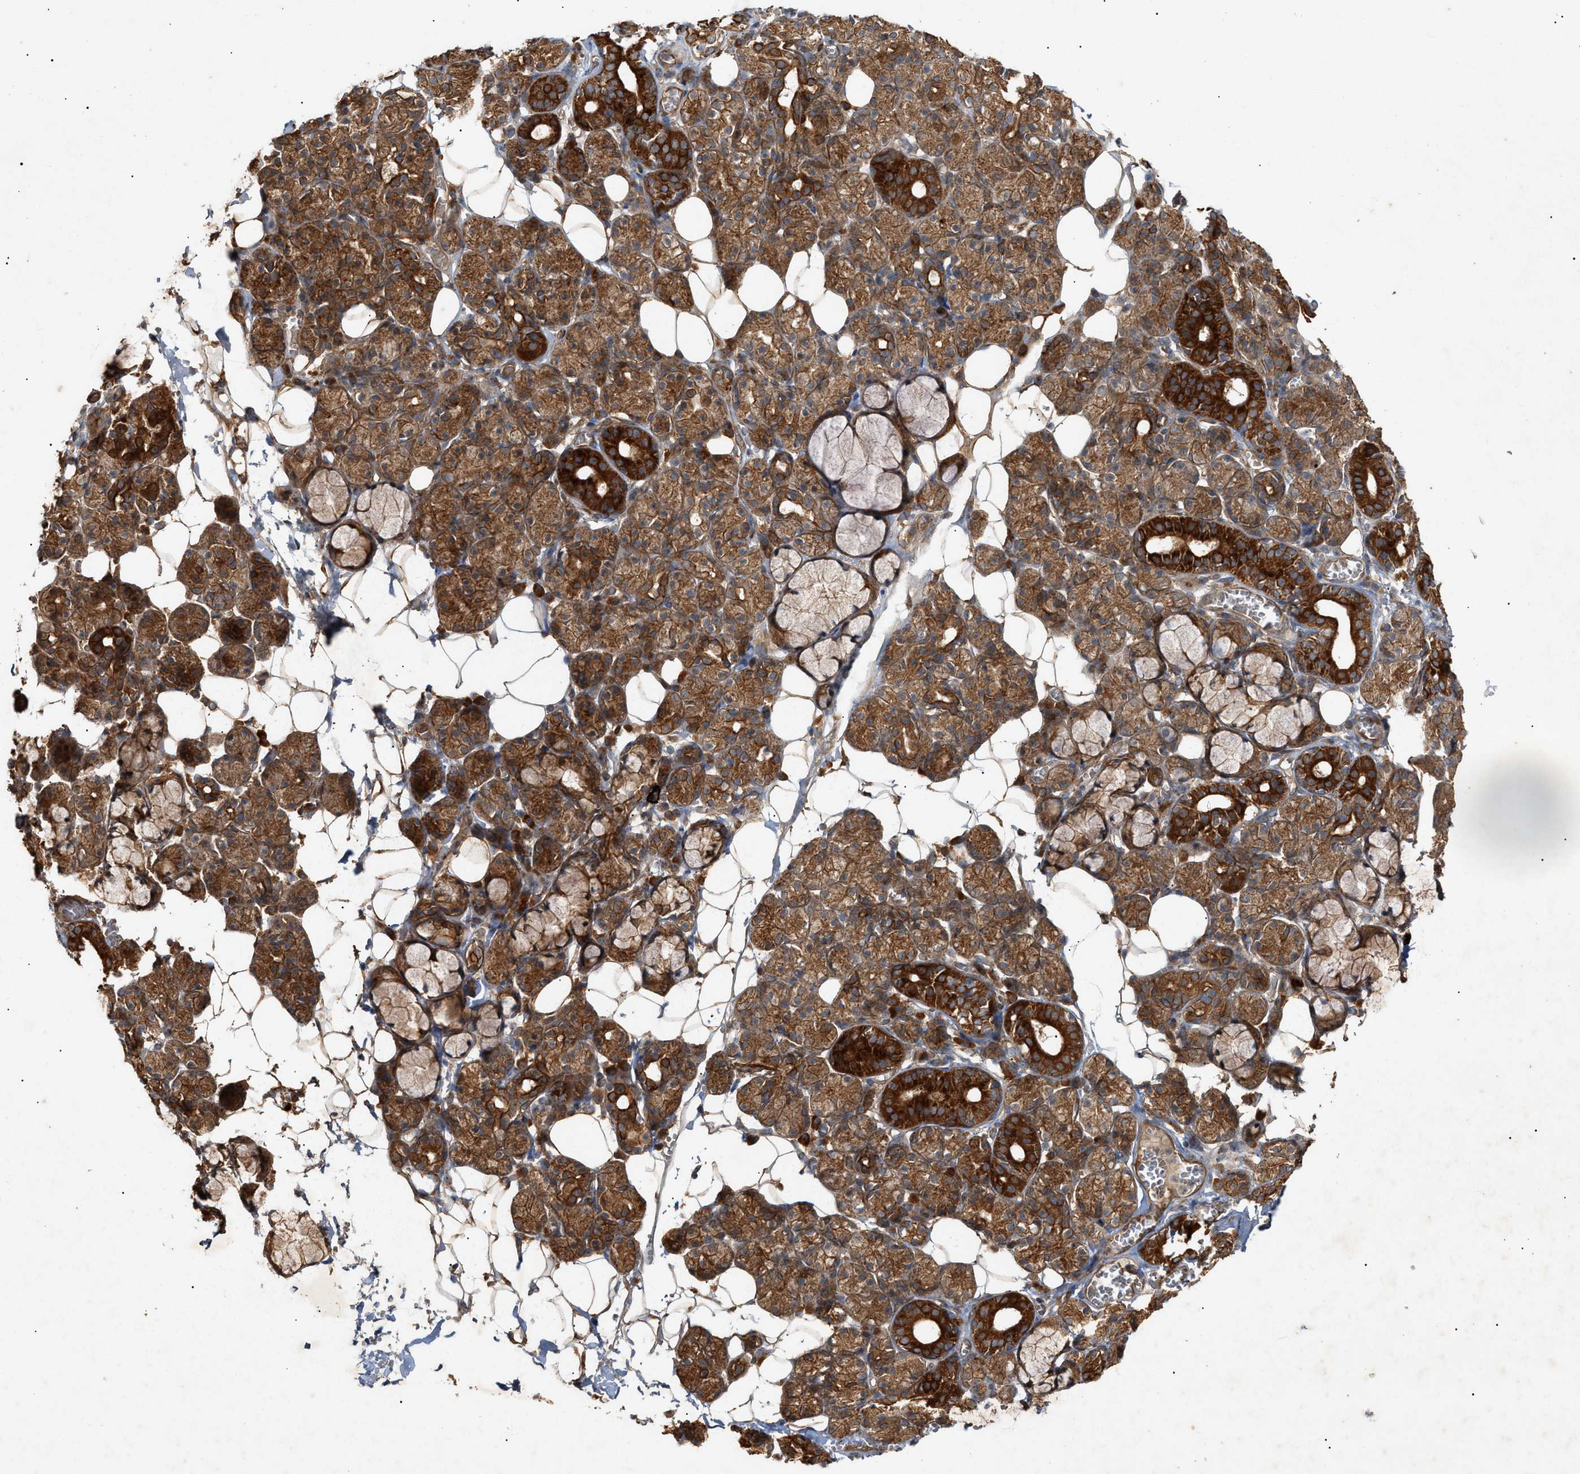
{"staining": {"intensity": "strong", "quantity": ">75%", "location": "cytoplasmic/membranous"}, "tissue": "salivary gland", "cell_type": "Glandular cells", "image_type": "normal", "snomed": [{"axis": "morphology", "description": "Normal tissue, NOS"}, {"axis": "topography", "description": "Salivary gland"}], "caption": "Immunohistochemical staining of benign salivary gland exhibits strong cytoplasmic/membranous protein positivity in about >75% of glandular cells. The protein is stained brown, and the nuclei are stained in blue (DAB IHC with brightfield microscopy, high magnification).", "gene": "MTCH1", "patient": {"sex": "male", "age": 63}}